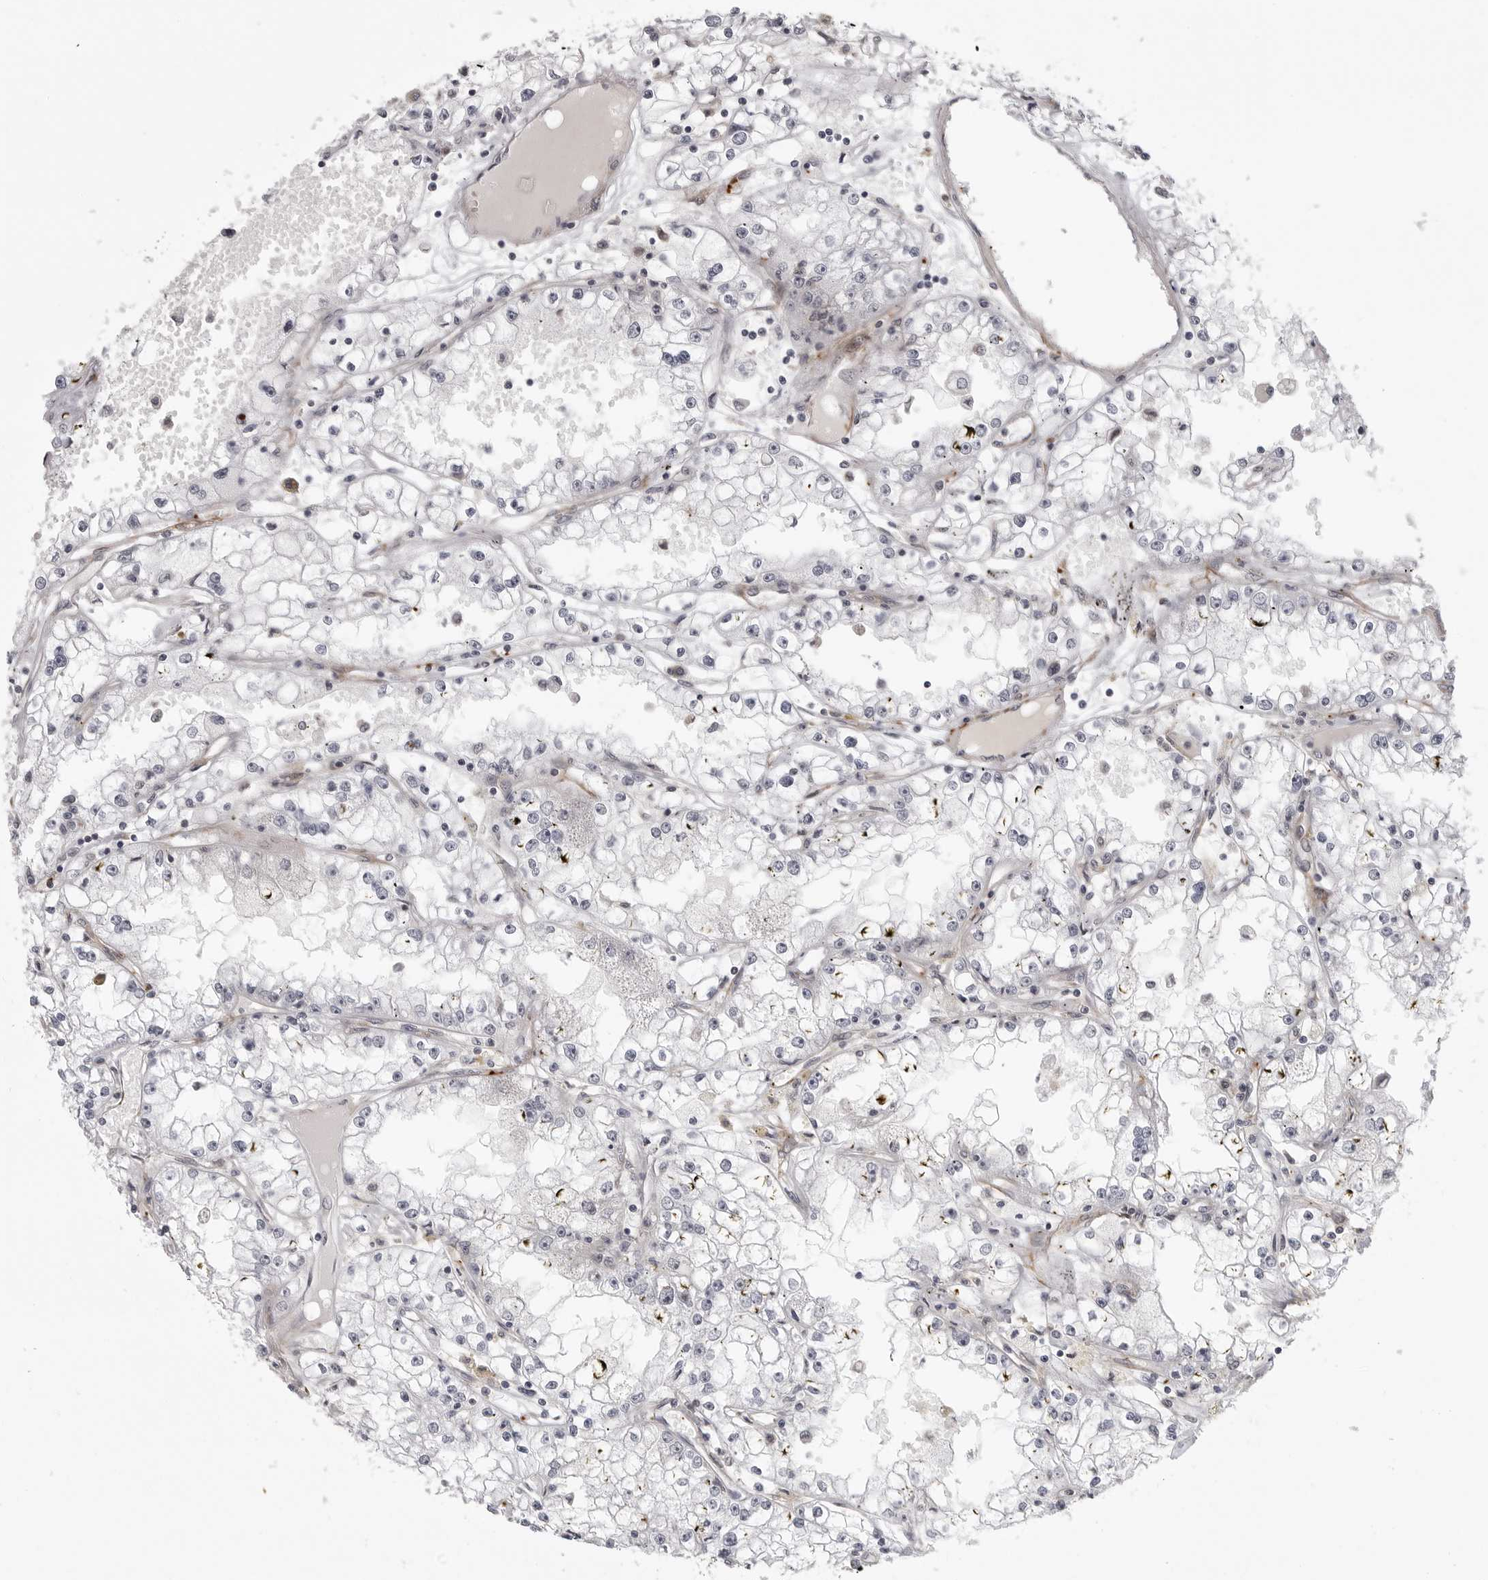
{"staining": {"intensity": "negative", "quantity": "none", "location": "none"}, "tissue": "renal cancer", "cell_type": "Tumor cells", "image_type": "cancer", "snomed": [{"axis": "morphology", "description": "Adenocarcinoma, NOS"}, {"axis": "topography", "description": "Kidney"}], "caption": "Human renal cancer (adenocarcinoma) stained for a protein using IHC shows no staining in tumor cells.", "gene": "TUT4", "patient": {"sex": "male", "age": 56}}